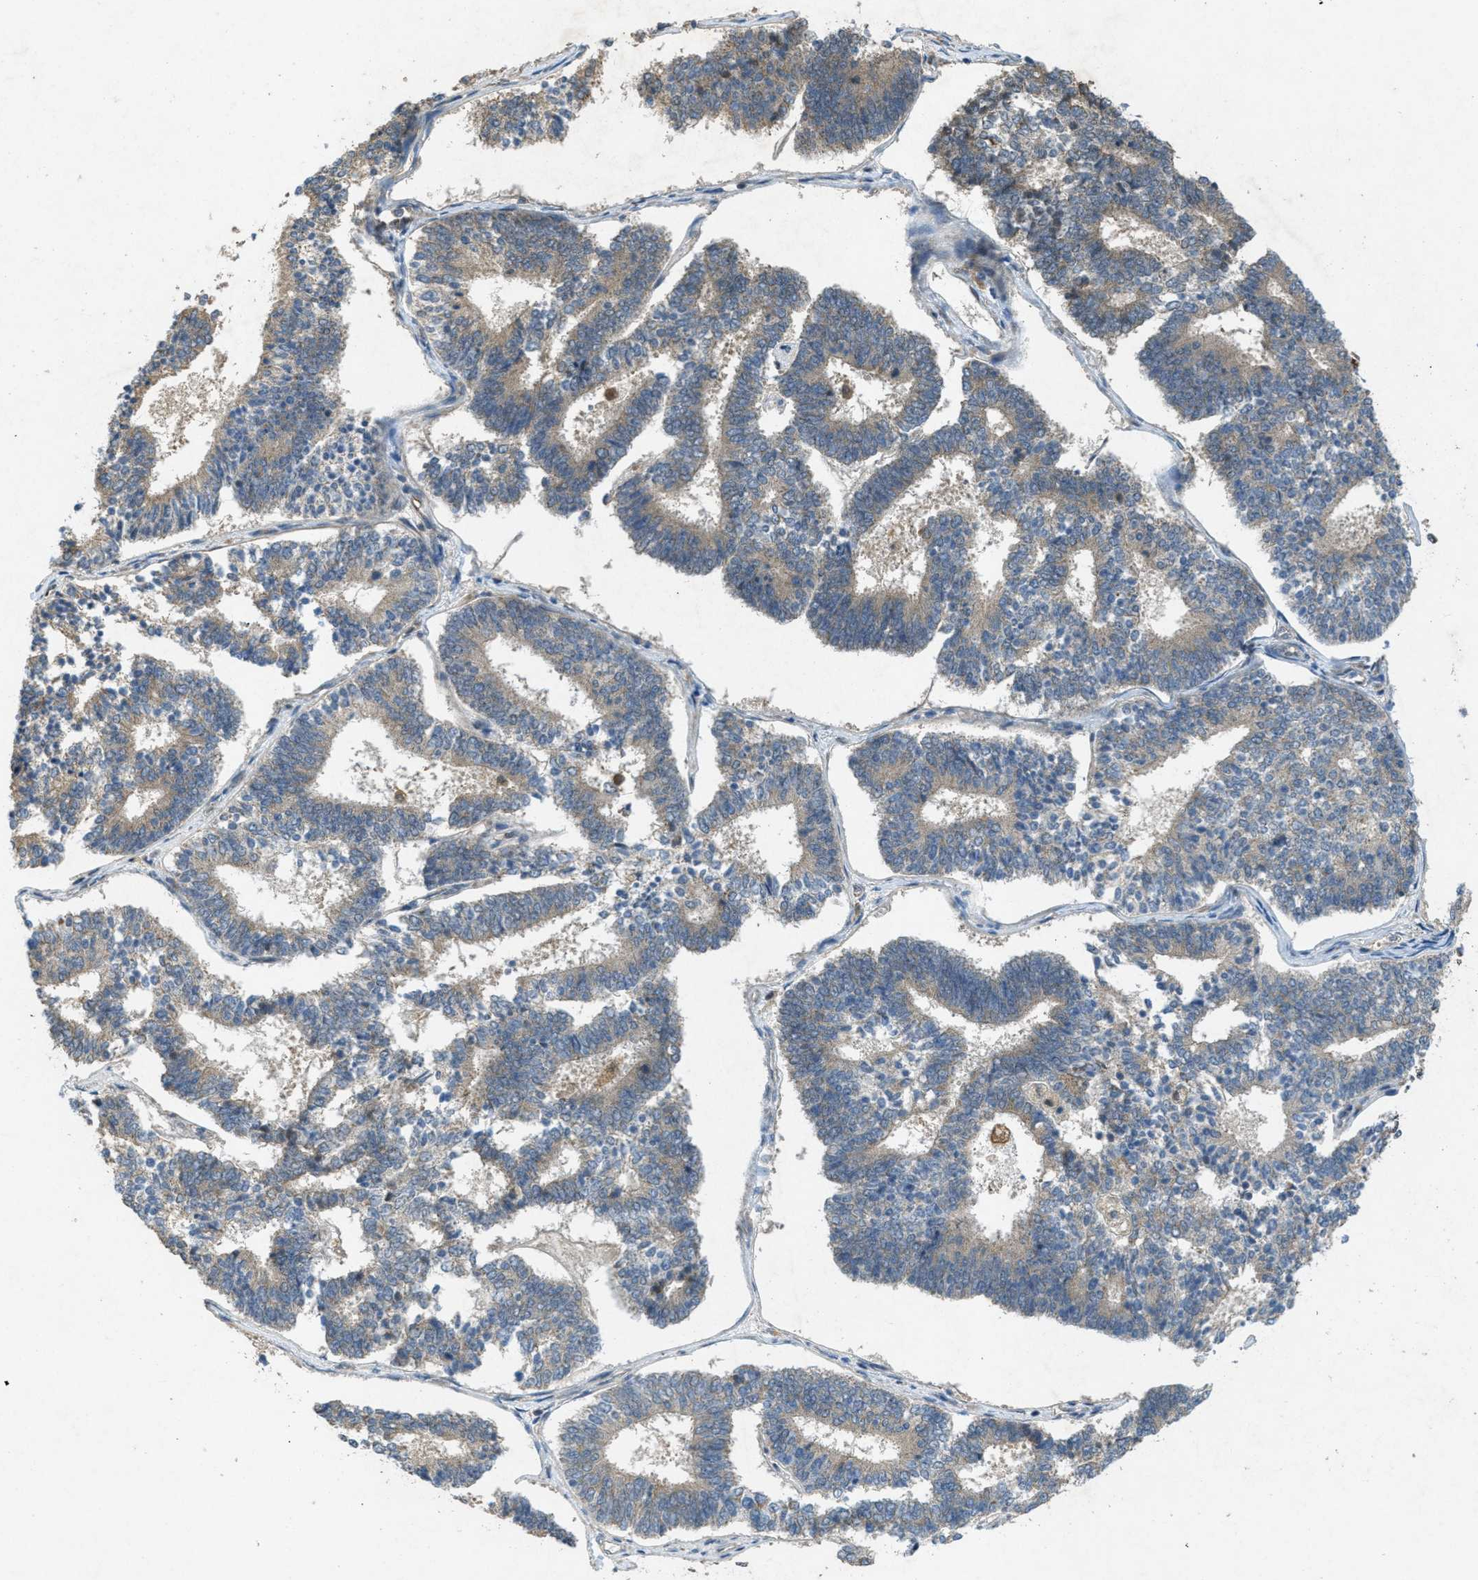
{"staining": {"intensity": "weak", "quantity": ">75%", "location": "cytoplasmic/membranous"}, "tissue": "endometrial cancer", "cell_type": "Tumor cells", "image_type": "cancer", "snomed": [{"axis": "morphology", "description": "Adenocarcinoma, NOS"}, {"axis": "topography", "description": "Endometrium"}], "caption": "Adenocarcinoma (endometrial) stained for a protein exhibits weak cytoplasmic/membranous positivity in tumor cells. (Stains: DAB (3,3'-diaminobenzidine) in brown, nuclei in blue, Microscopy: brightfield microscopy at high magnification).", "gene": "PPP1R15A", "patient": {"sex": "female", "age": 70}}